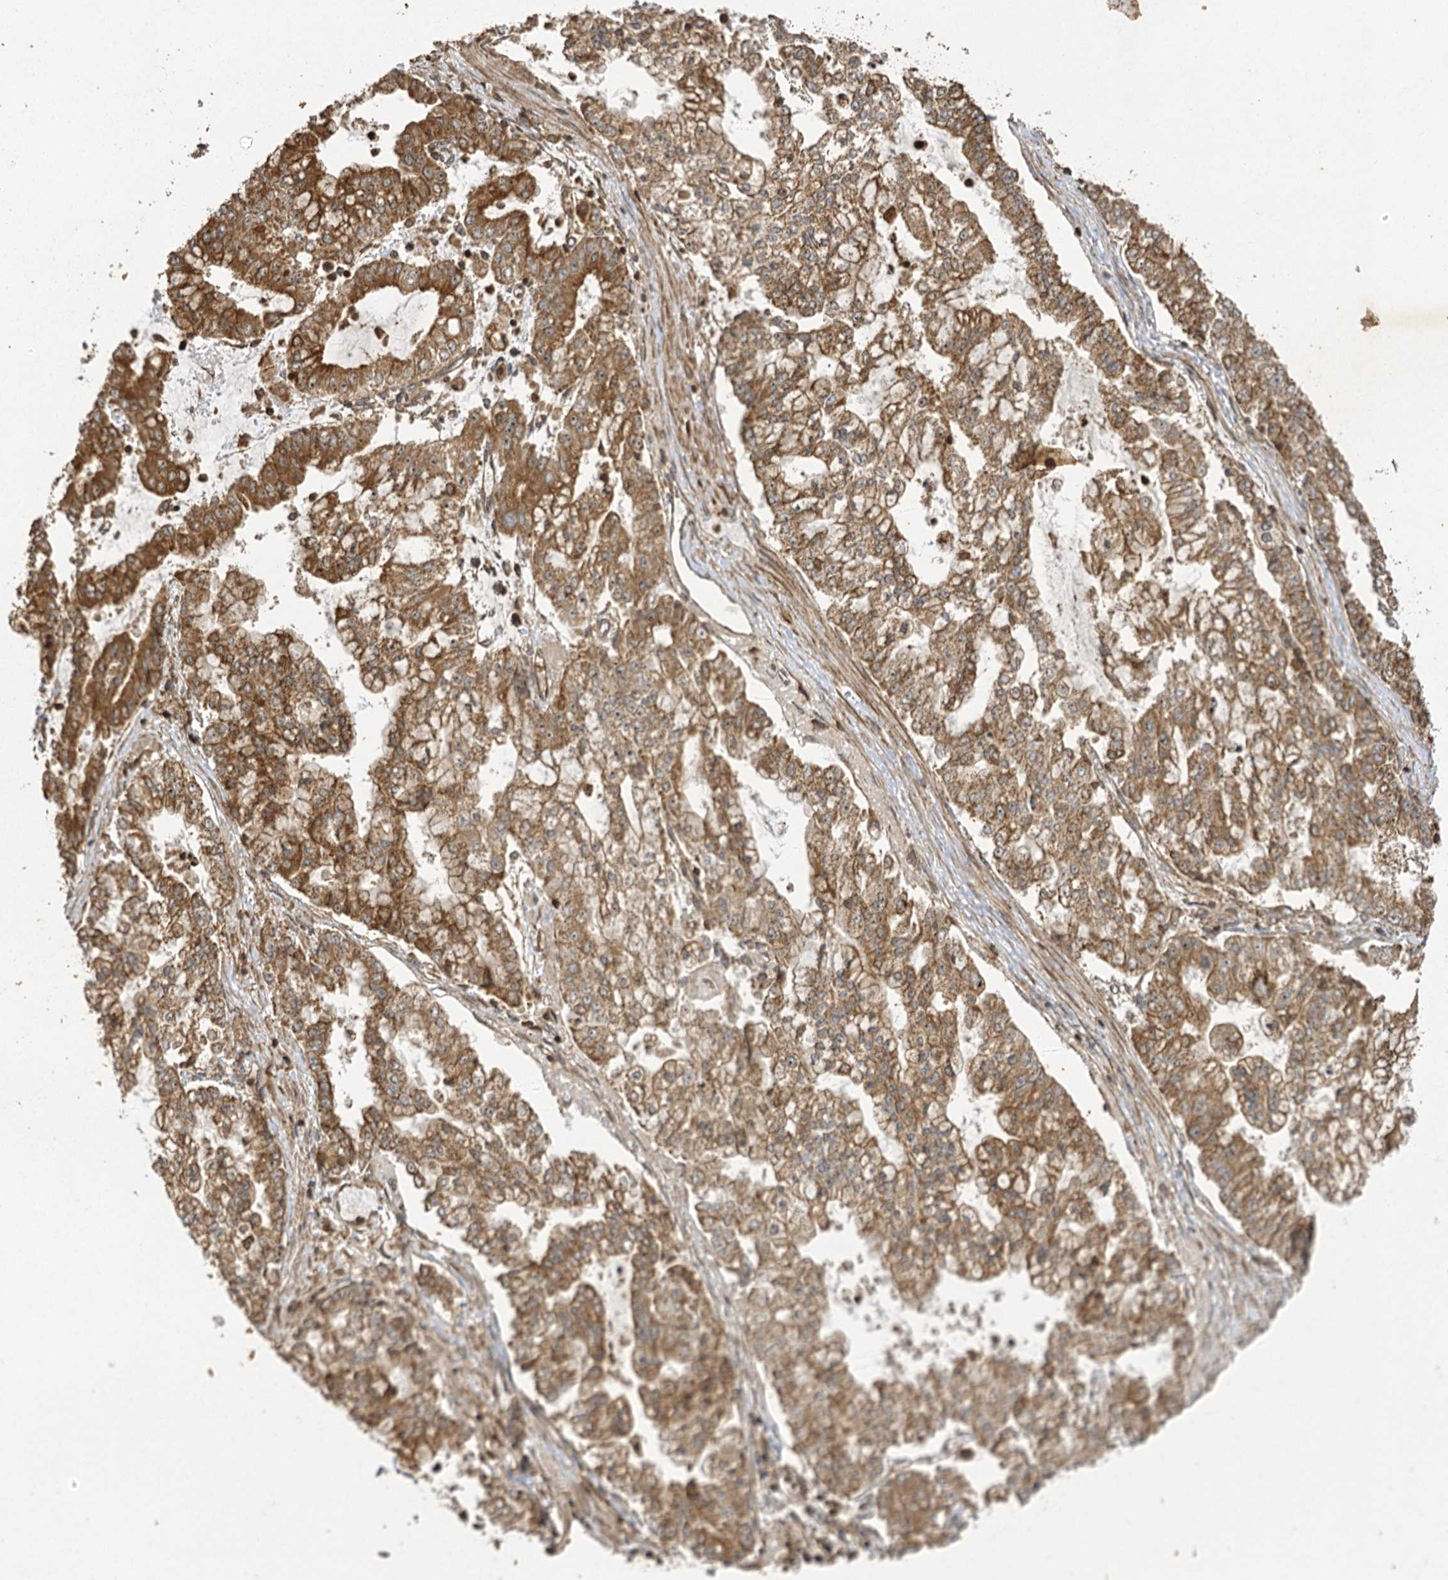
{"staining": {"intensity": "moderate", "quantity": ">75%", "location": "cytoplasmic/membranous,nuclear"}, "tissue": "stomach cancer", "cell_type": "Tumor cells", "image_type": "cancer", "snomed": [{"axis": "morphology", "description": "Adenocarcinoma, NOS"}, {"axis": "topography", "description": "Stomach"}], "caption": "Immunohistochemistry (IHC) (DAB) staining of human stomach cancer (adenocarcinoma) displays moderate cytoplasmic/membranous and nuclear protein staining in approximately >75% of tumor cells.", "gene": "IL11RA", "patient": {"sex": "male", "age": 76}}